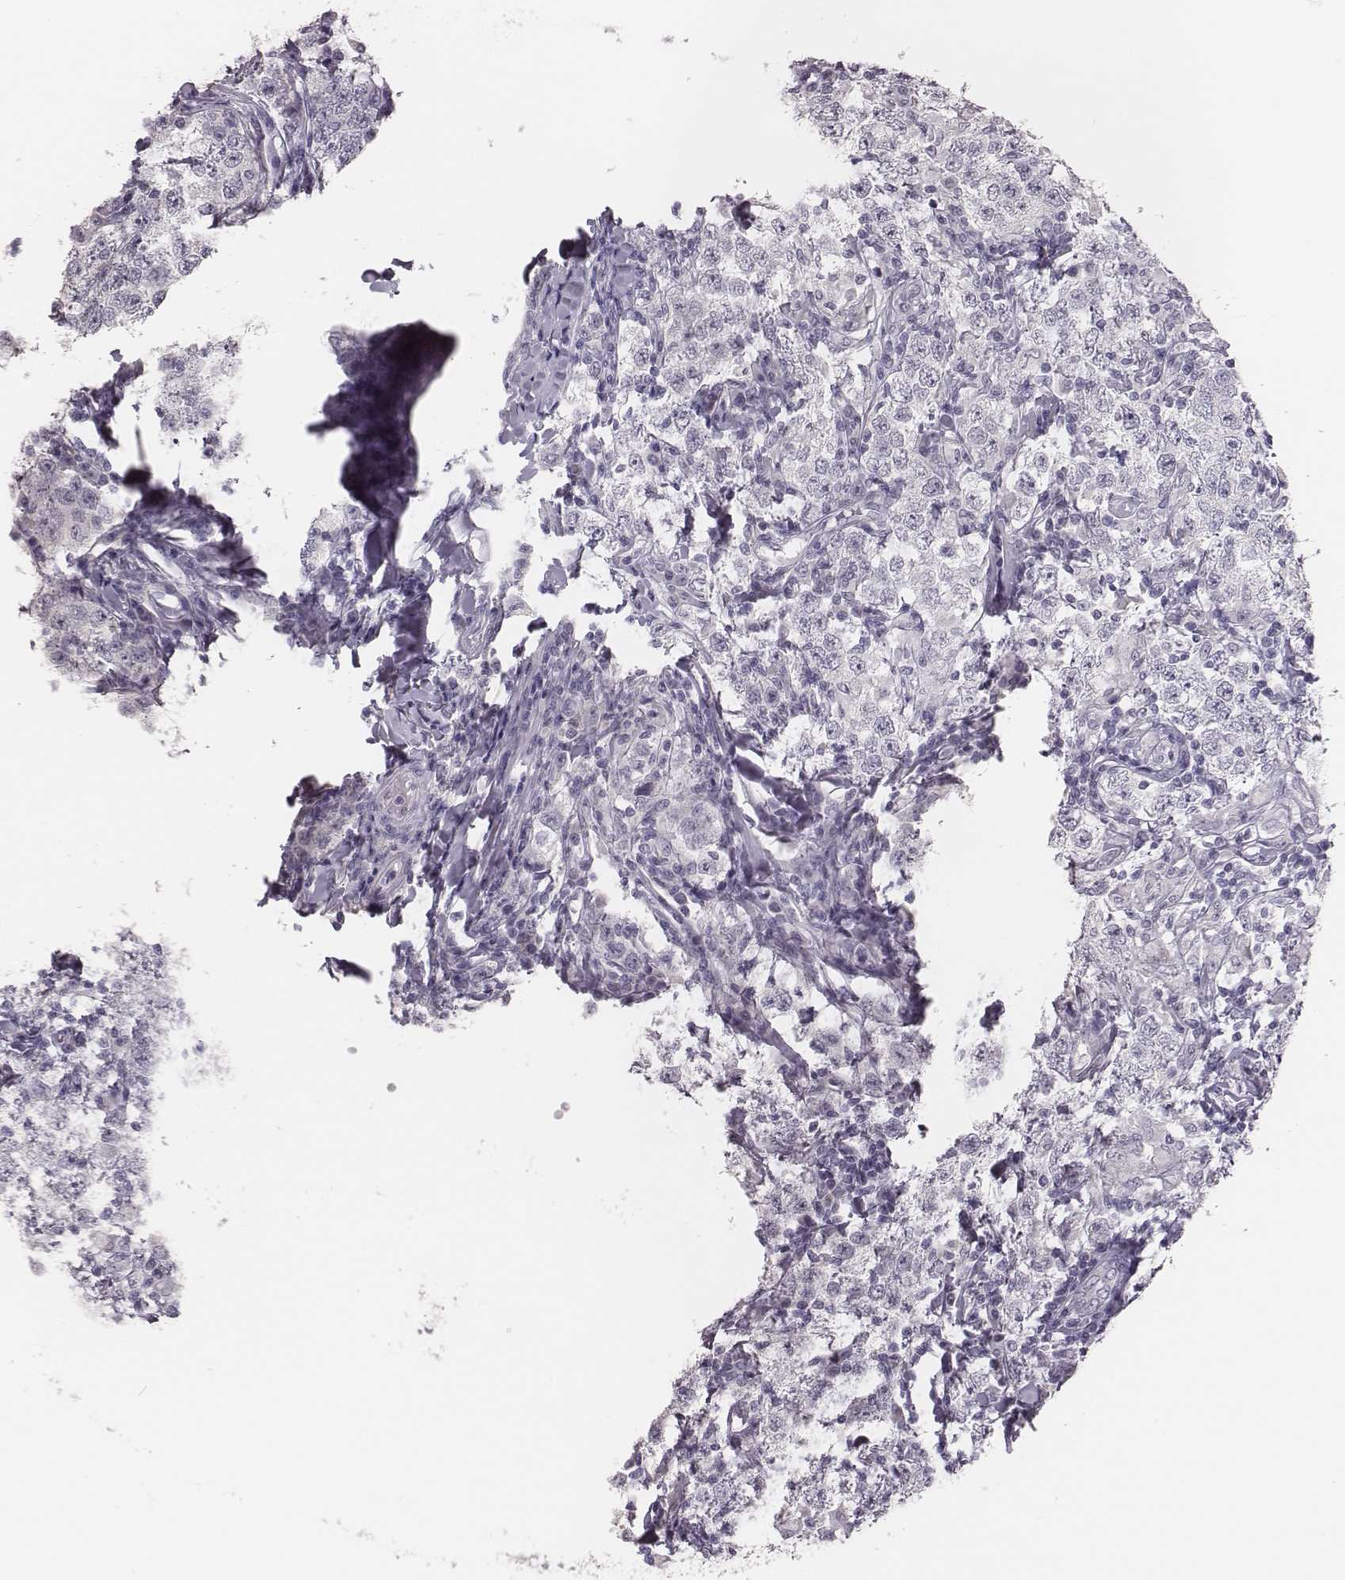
{"staining": {"intensity": "negative", "quantity": "none", "location": "none"}, "tissue": "testis cancer", "cell_type": "Tumor cells", "image_type": "cancer", "snomed": [{"axis": "morphology", "description": "Seminoma, NOS"}, {"axis": "morphology", "description": "Carcinoma, Embryonal, NOS"}, {"axis": "topography", "description": "Testis"}], "caption": "DAB immunohistochemical staining of testis cancer displays no significant staining in tumor cells.", "gene": "ADGRF4", "patient": {"sex": "male", "age": 41}}